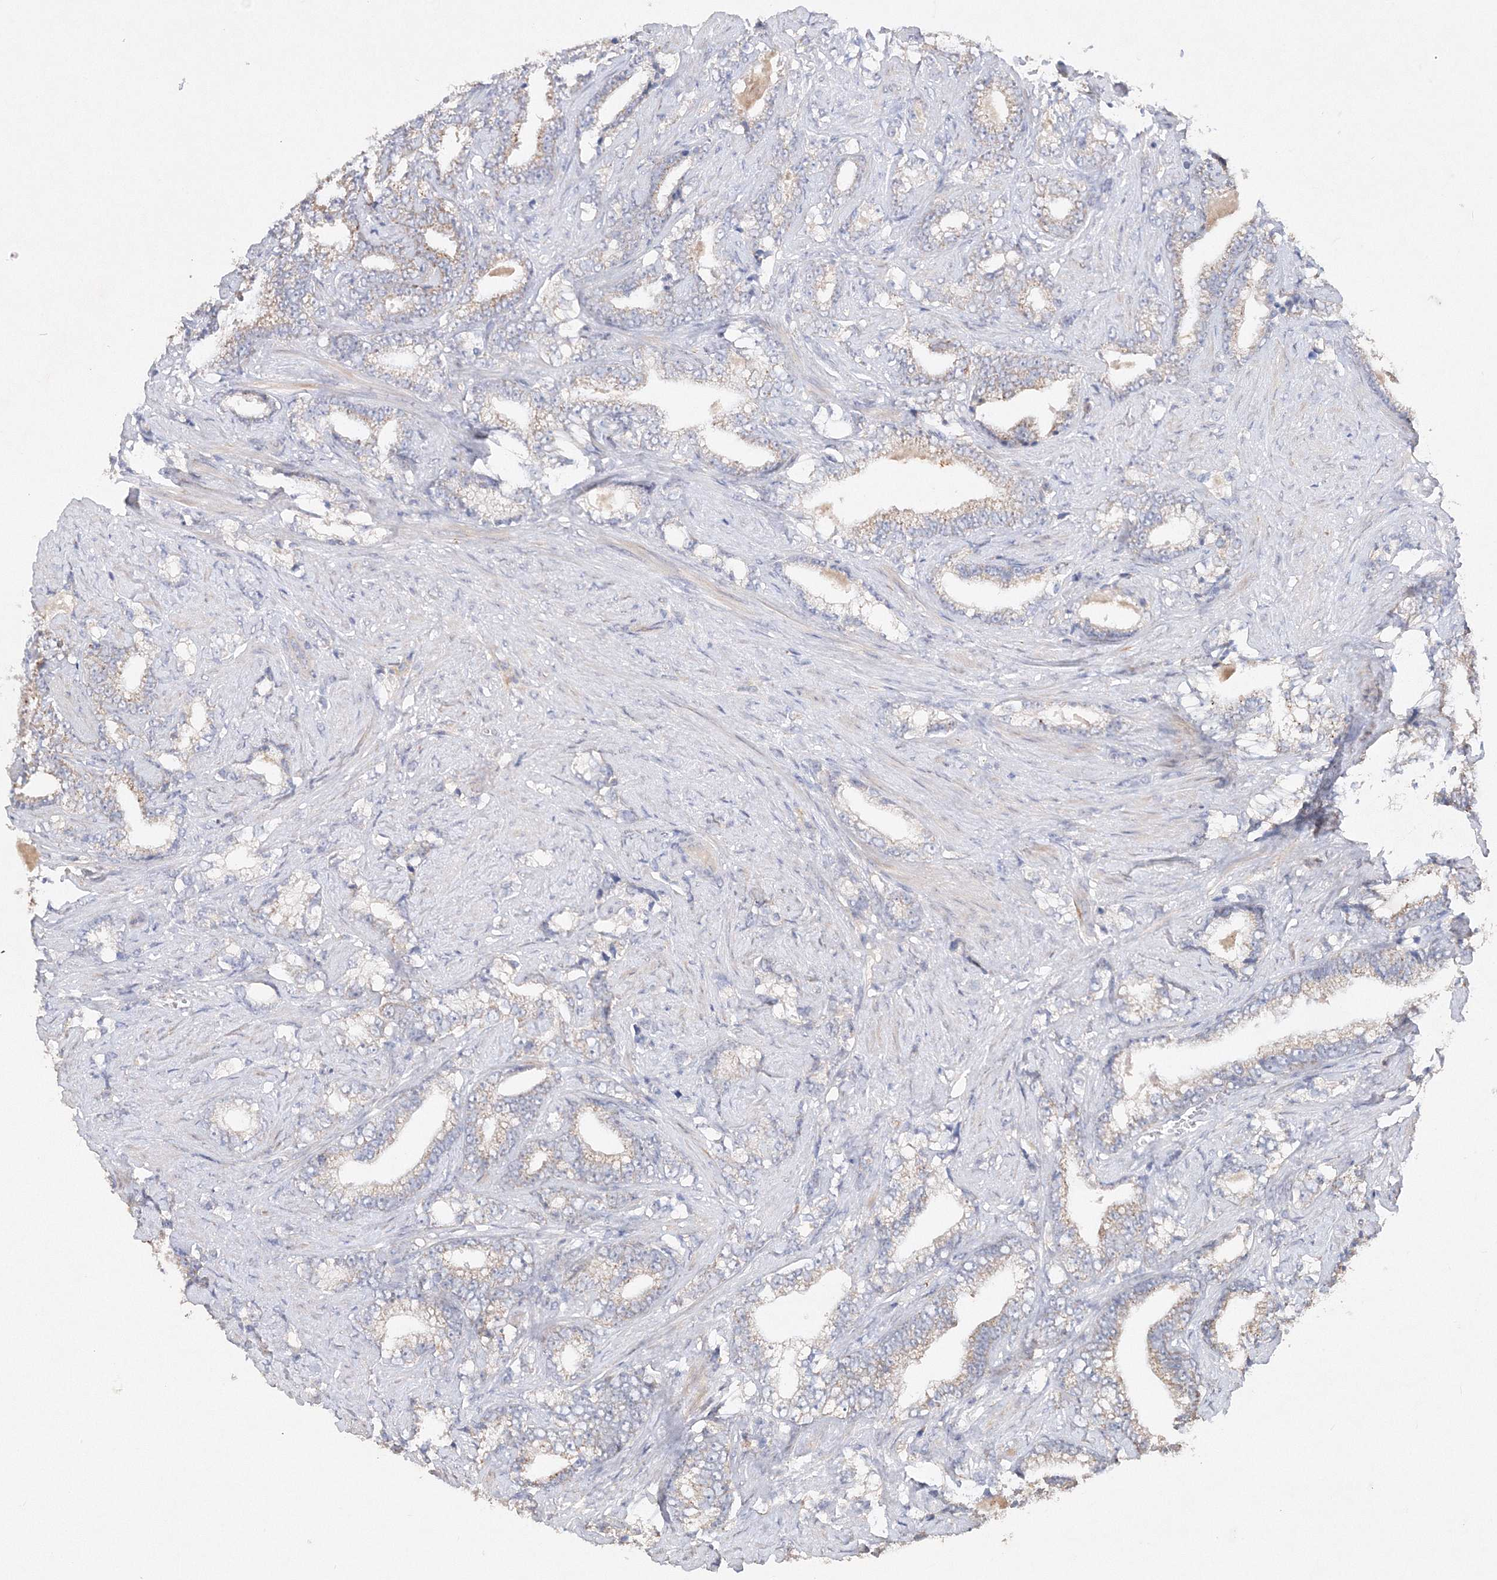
{"staining": {"intensity": "weak", "quantity": "<25%", "location": "cytoplasmic/membranous"}, "tissue": "prostate cancer", "cell_type": "Tumor cells", "image_type": "cancer", "snomed": [{"axis": "morphology", "description": "Adenocarcinoma, High grade"}, {"axis": "topography", "description": "Prostate and seminal vesicle, NOS"}], "caption": "This is an immunohistochemistry histopathology image of human prostate adenocarcinoma (high-grade). There is no expression in tumor cells.", "gene": "GLS", "patient": {"sex": "male", "age": 67}}